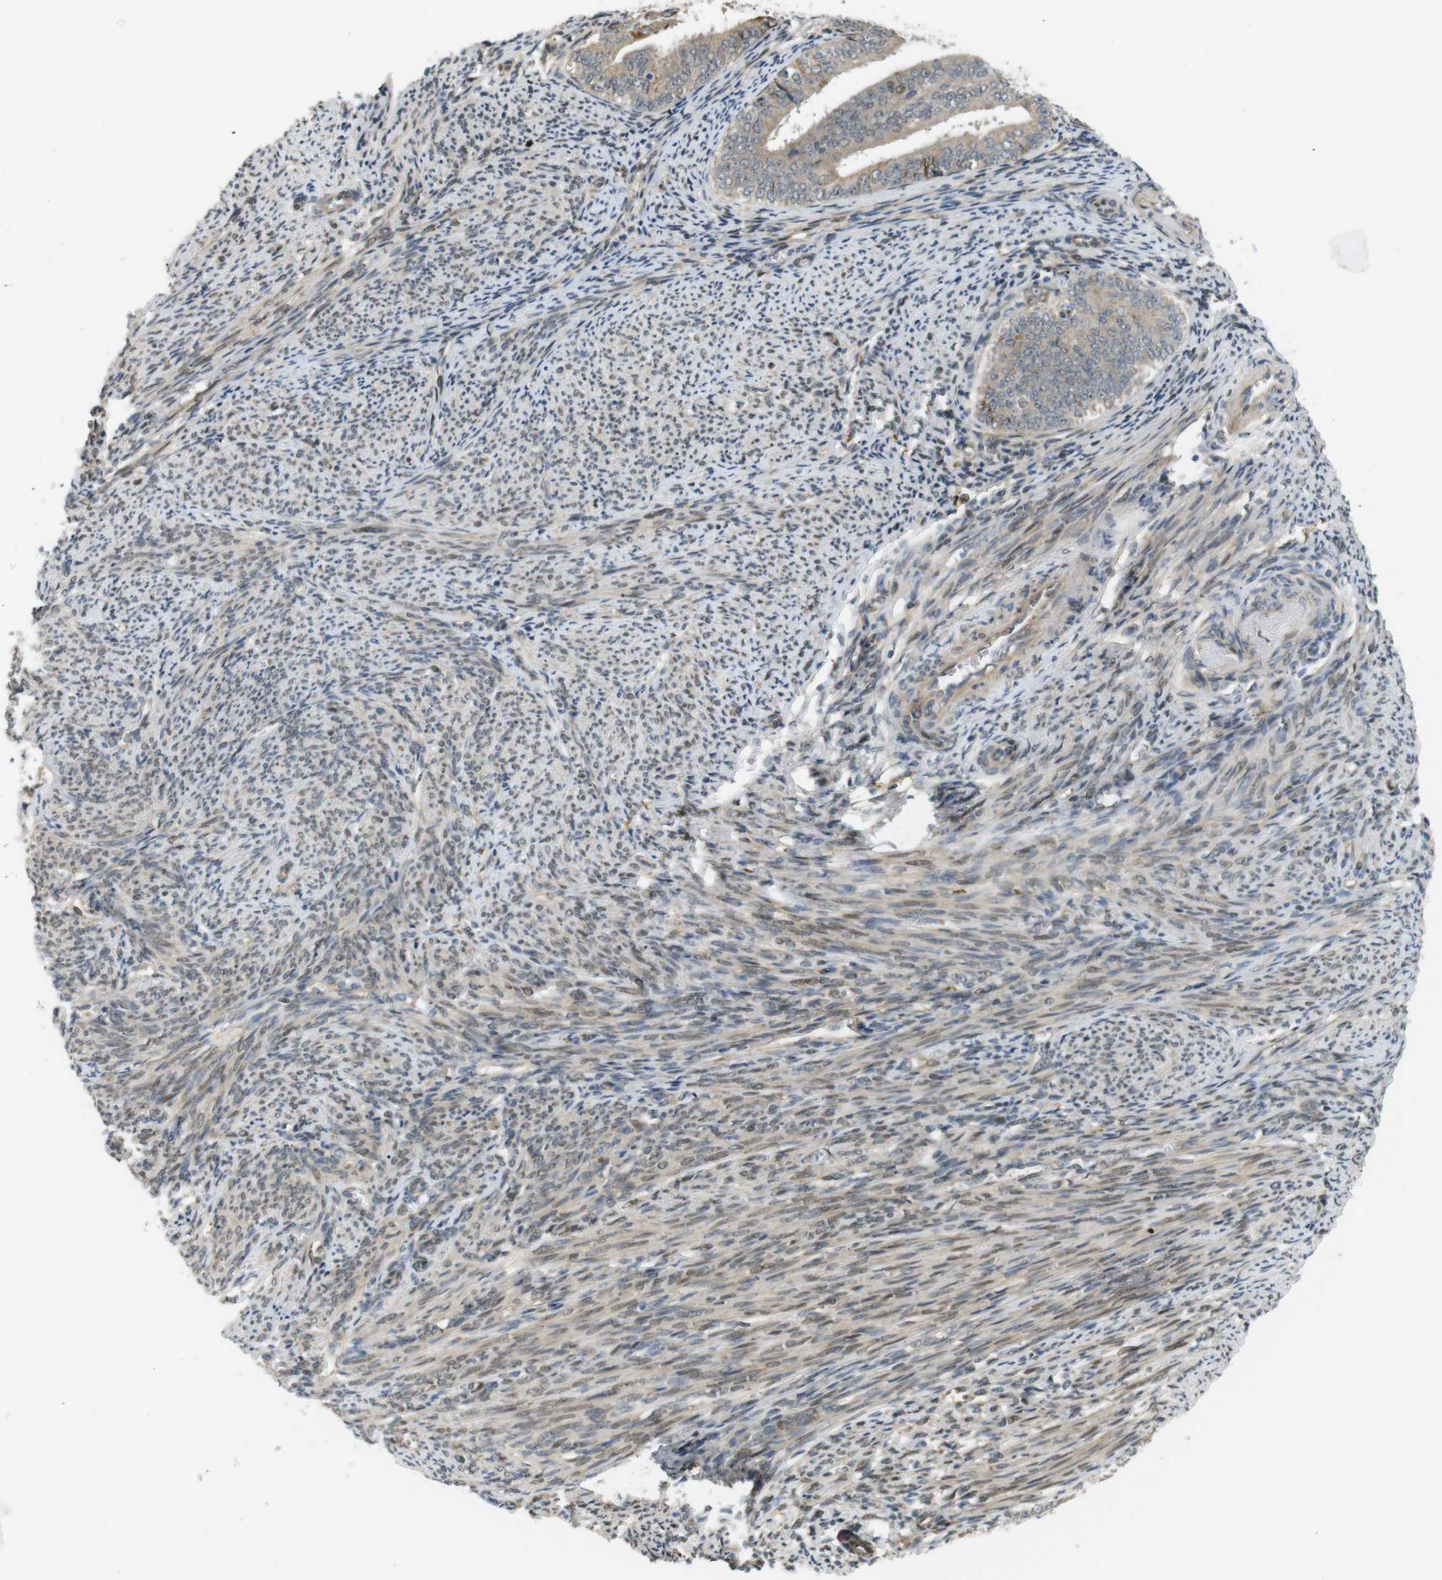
{"staining": {"intensity": "moderate", "quantity": "<25%", "location": "cytoplasmic/membranous"}, "tissue": "endometrial cancer", "cell_type": "Tumor cells", "image_type": "cancer", "snomed": [{"axis": "morphology", "description": "Adenocarcinoma, NOS"}, {"axis": "topography", "description": "Endometrium"}], "caption": "An immunohistochemistry (IHC) micrograph of tumor tissue is shown. Protein staining in brown labels moderate cytoplasmic/membranous positivity in adenocarcinoma (endometrial) within tumor cells. (DAB = brown stain, brightfield microscopy at high magnification).", "gene": "TSPAN9", "patient": {"sex": "female", "age": 63}}